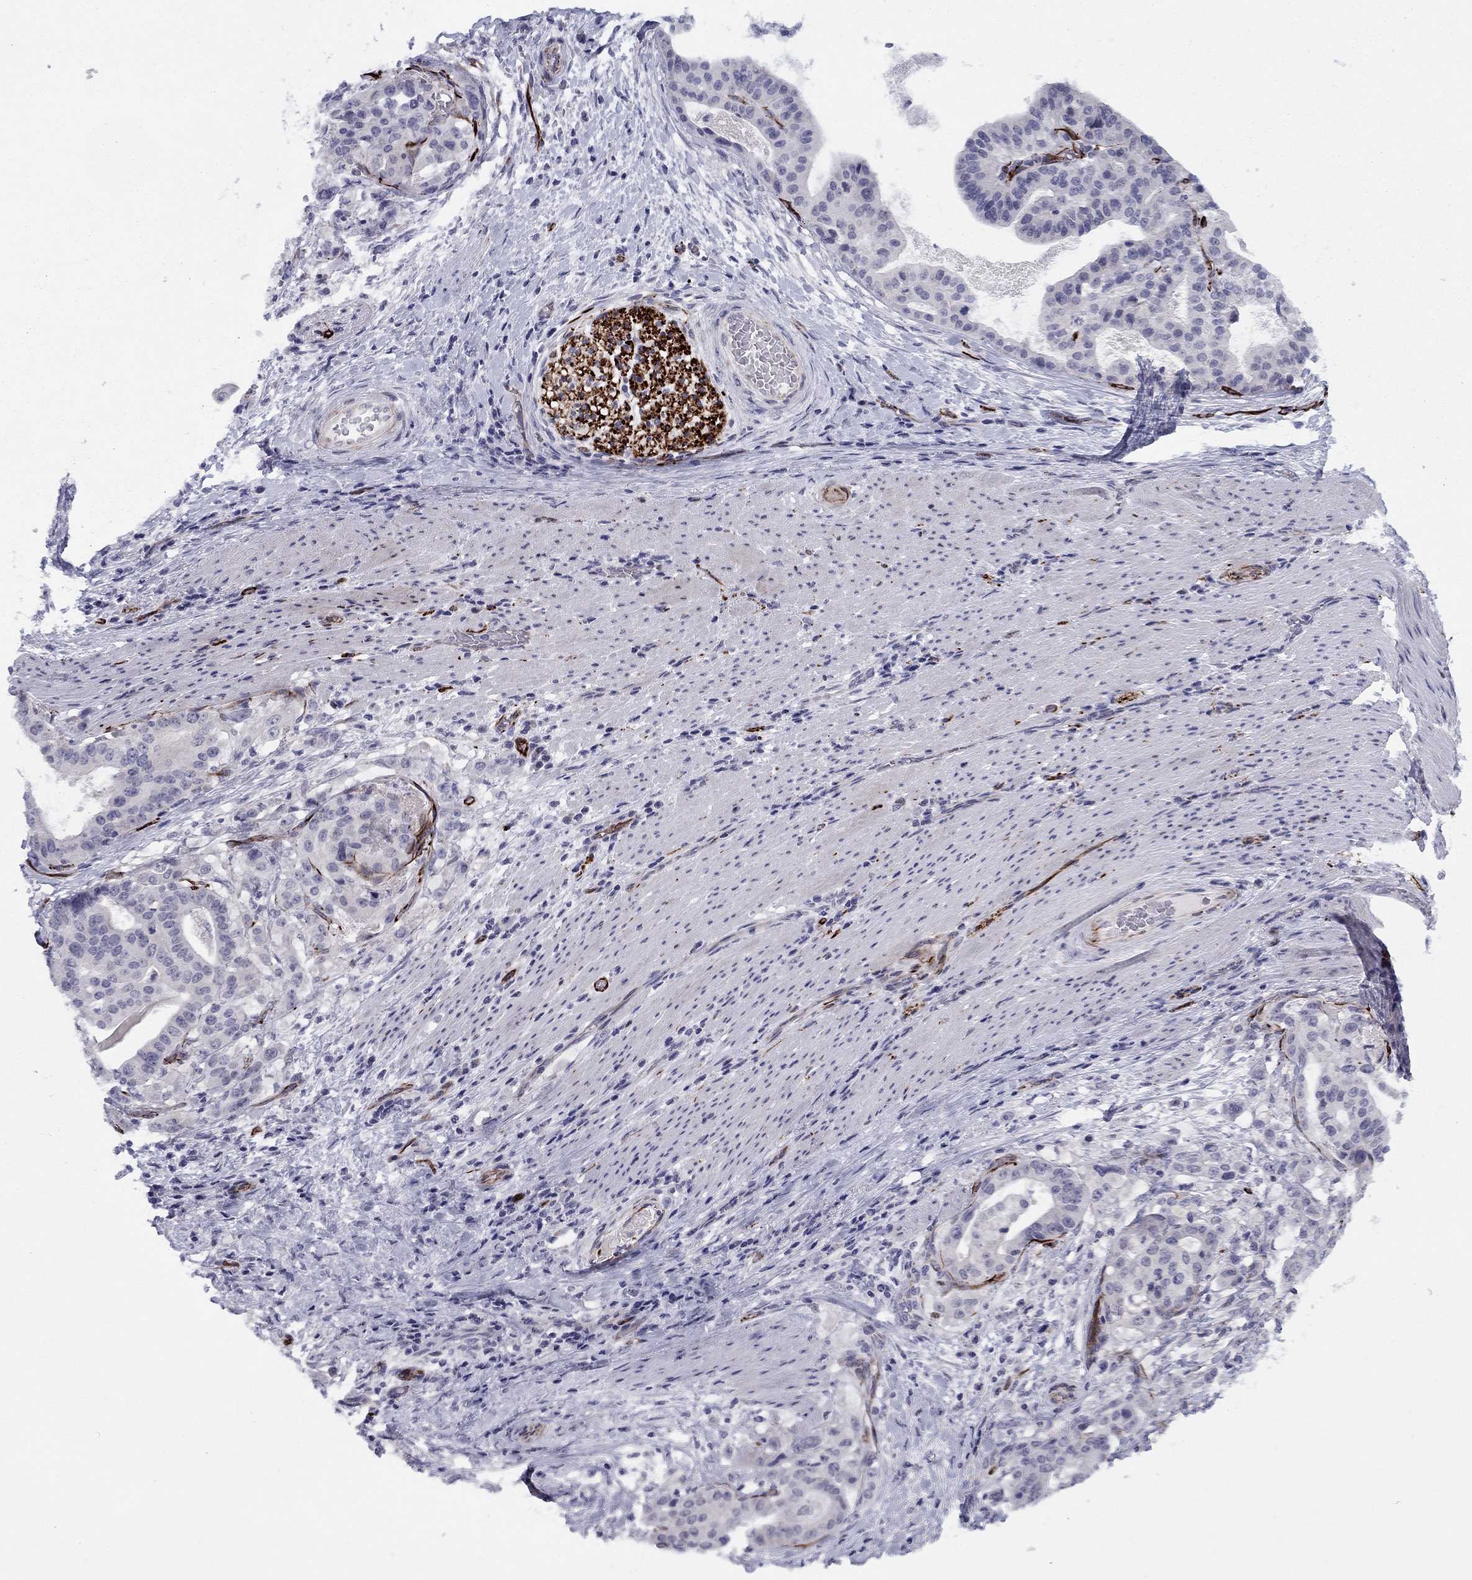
{"staining": {"intensity": "negative", "quantity": "none", "location": "none"}, "tissue": "stomach cancer", "cell_type": "Tumor cells", "image_type": "cancer", "snomed": [{"axis": "morphology", "description": "Adenocarcinoma, NOS"}, {"axis": "topography", "description": "Stomach"}], "caption": "The immunohistochemistry (IHC) histopathology image has no significant positivity in tumor cells of stomach adenocarcinoma tissue.", "gene": "ANKS4B", "patient": {"sex": "male", "age": 48}}